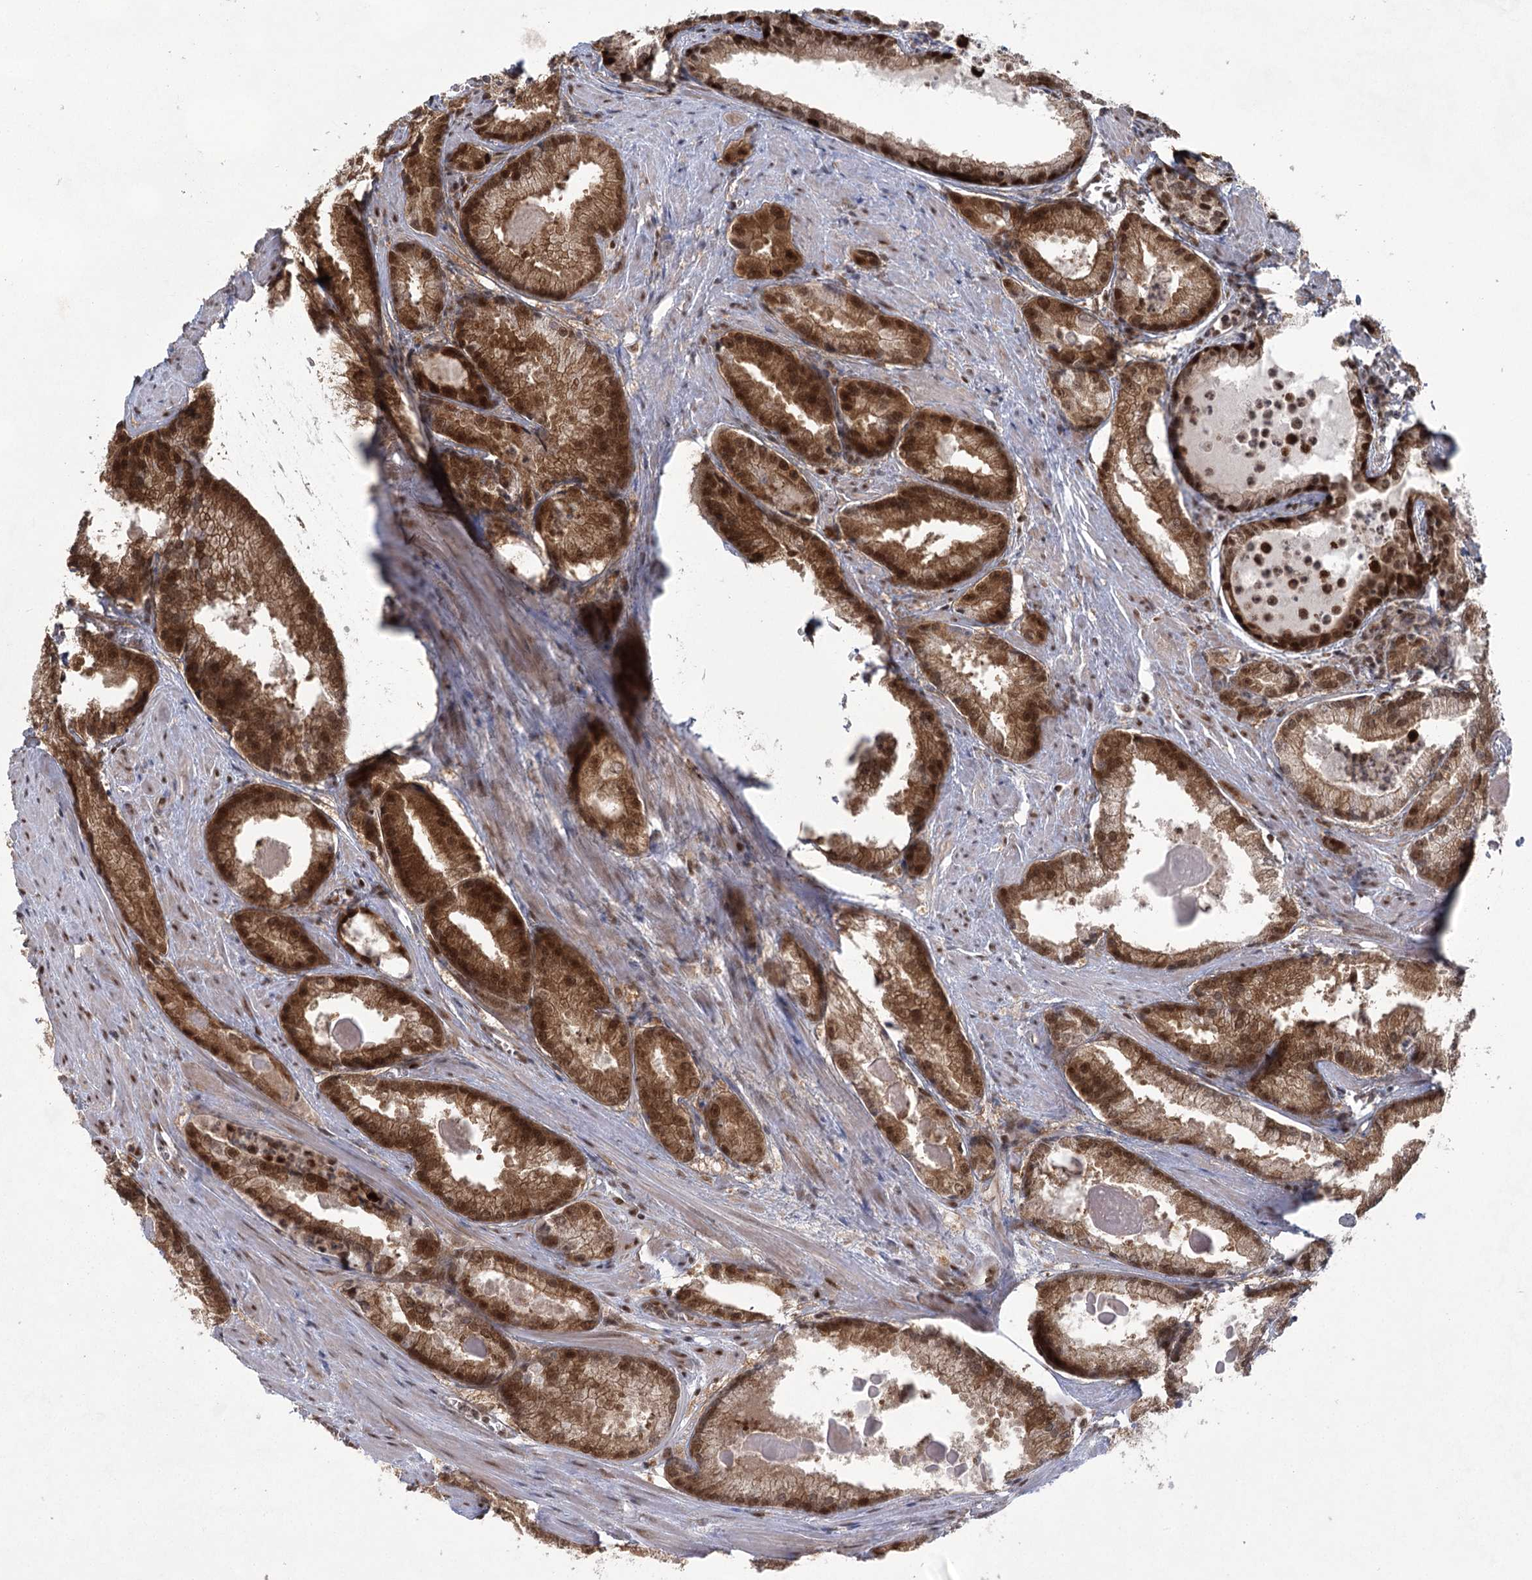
{"staining": {"intensity": "moderate", "quantity": ">75%", "location": "cytoplasmic/membranous,nuclear"}, "tissue": "prostate cancer", "cell_type": "Tumor cells", "image_type": "cancer", "snomed": [{"axis": "morphology", "description": "Adenocarcinoma, Low grade"}, {"axis": "topography", "description": "Prostate"}], "caption": "Prostate cancer stained for a protein (brown) displays moderate cytoplasmic/membranous and nuclear positive positivity in about >75% of tumor cells.", "gene": "ZCCHC8", "patient": {"sex": "male", "age": 54}}